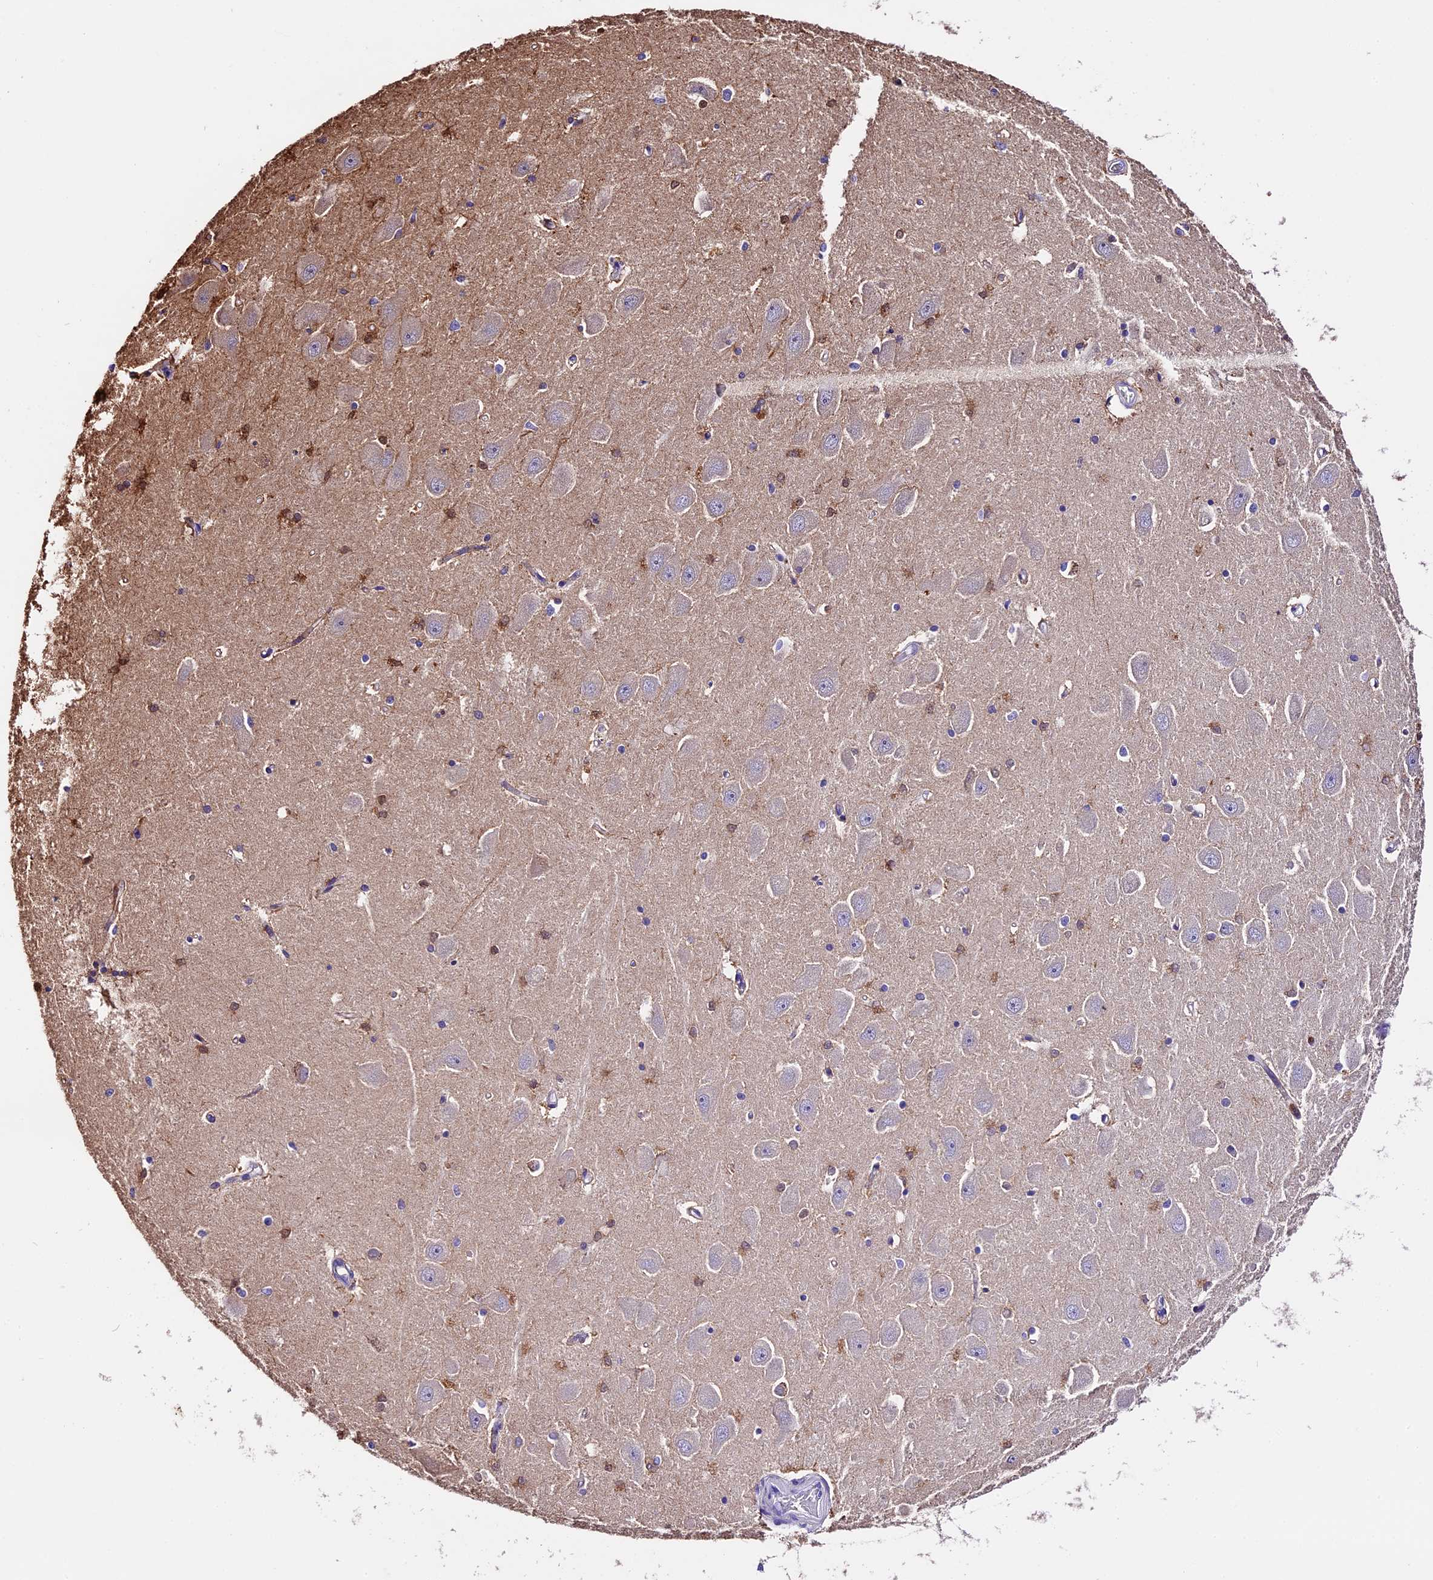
{"staining": {"intensity": "moderate", "quantity": "<25%", "location": "nuclear"}, "tissue": "hippocampus", "cell_type": "Glial cells", "image_type": "normal", "snomed": [{"axis": "morphology", "description": "Normal tissue, NOS"}, {"axis": "topography", "description": "Hippocampus"}], "caption": "High-power microscopy captured an immunohistochemistry (IHC) micrograph of benign hippocampus, revealing moderate nuclear expression in about <25% of glial cells. (DAB (3,3'-diaminobenzidine) IHC with brightfield microscopy, high magnification).", "gene": "MAP3K7CL", "patient": {"sex": "male", "age": 45}}